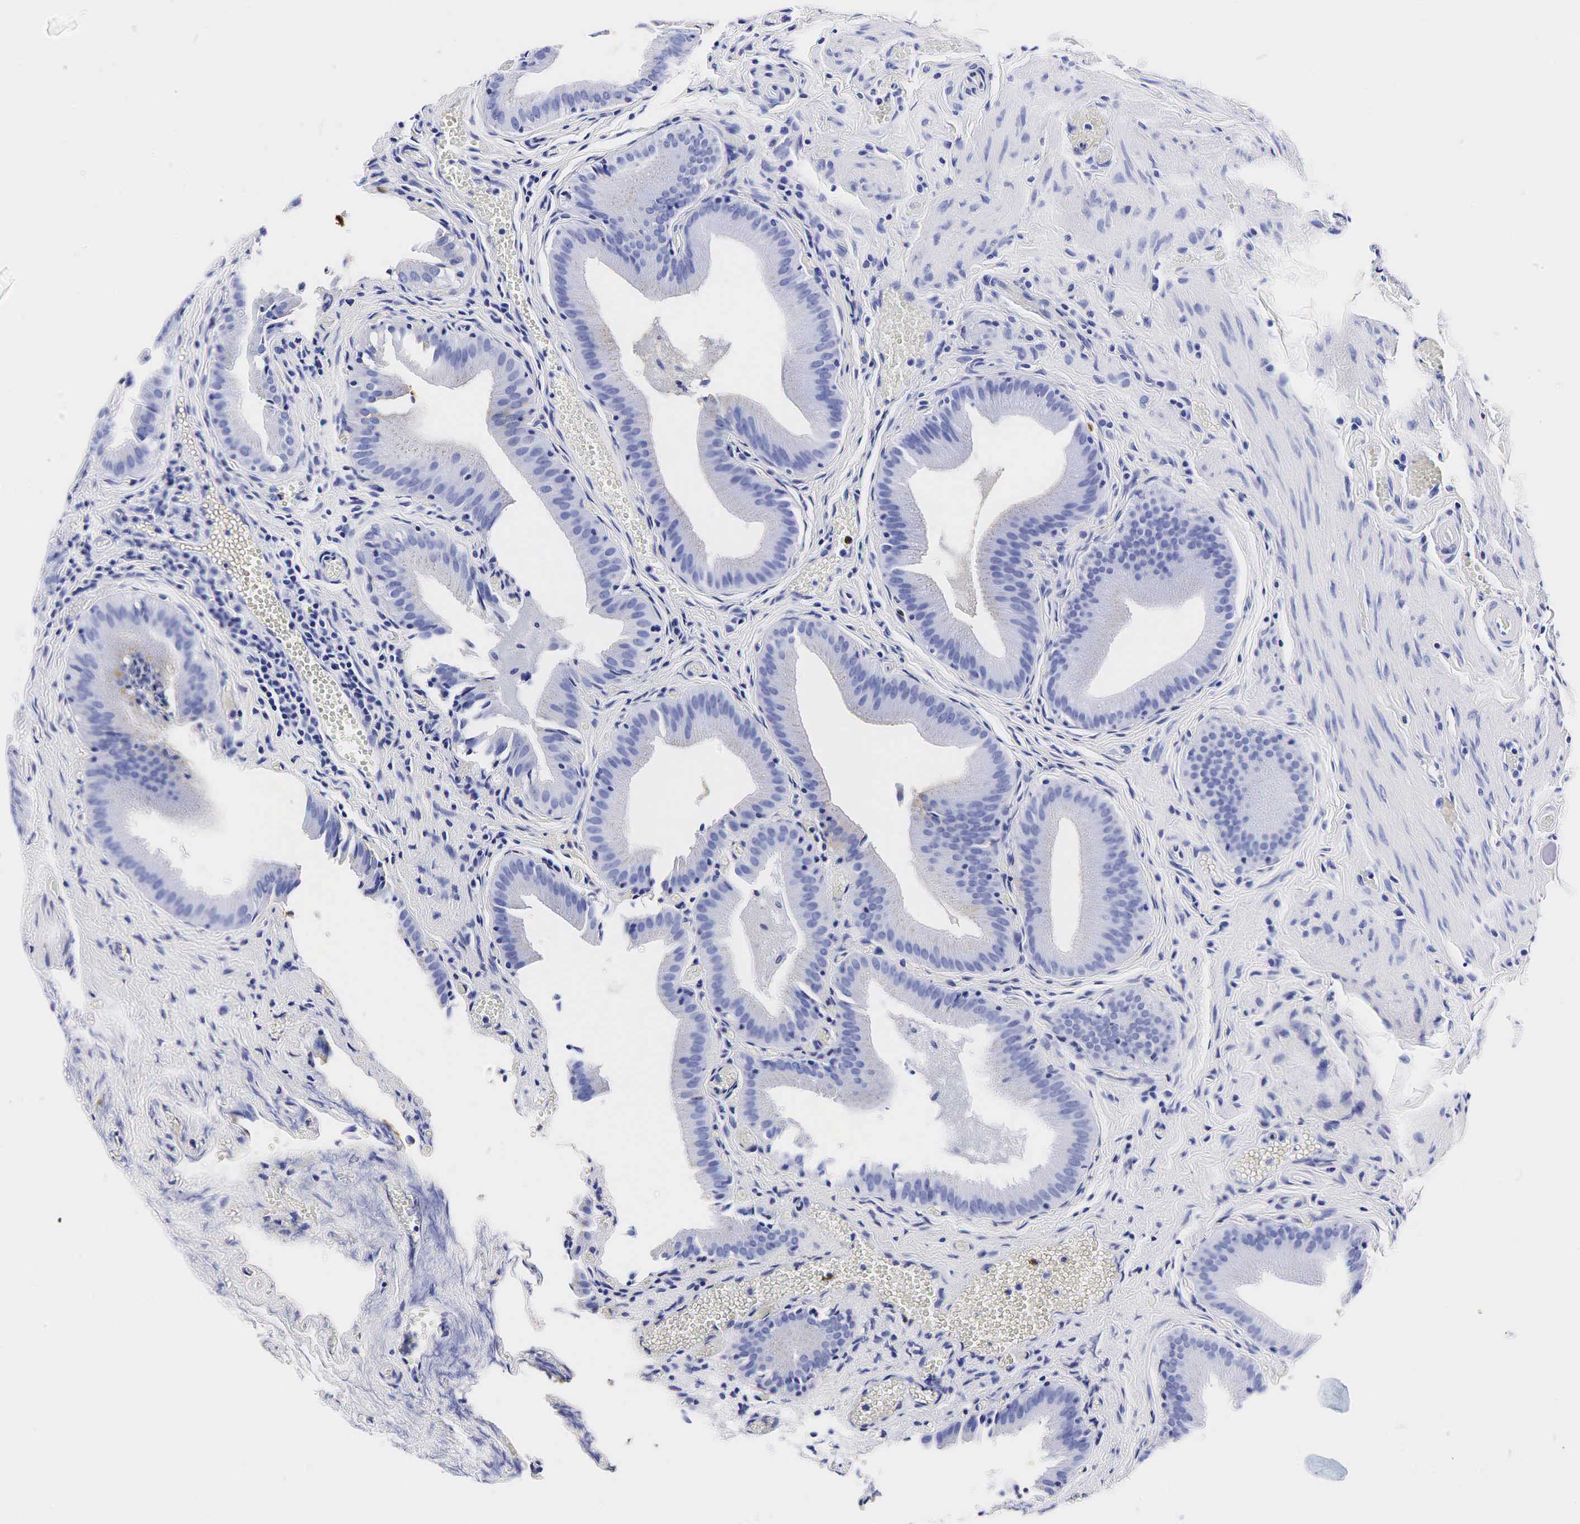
{"staining": {"intensity": "negative", "quantity": "none", "location": "none"}, "tissue": "gallbladder", "cell_type": "Glandular cells", "image_type": "normal", "snomed": [{"axis": "morphology", "description": "Normal tissue, NOS"}, {"axis": "topography", "description": "Gallbladder"}], "caption": "Glandular cells show no significant protein expression in unremarkable gallbladder.", "gene": "TG", "patient": {"sex": "female", "age": 44}}